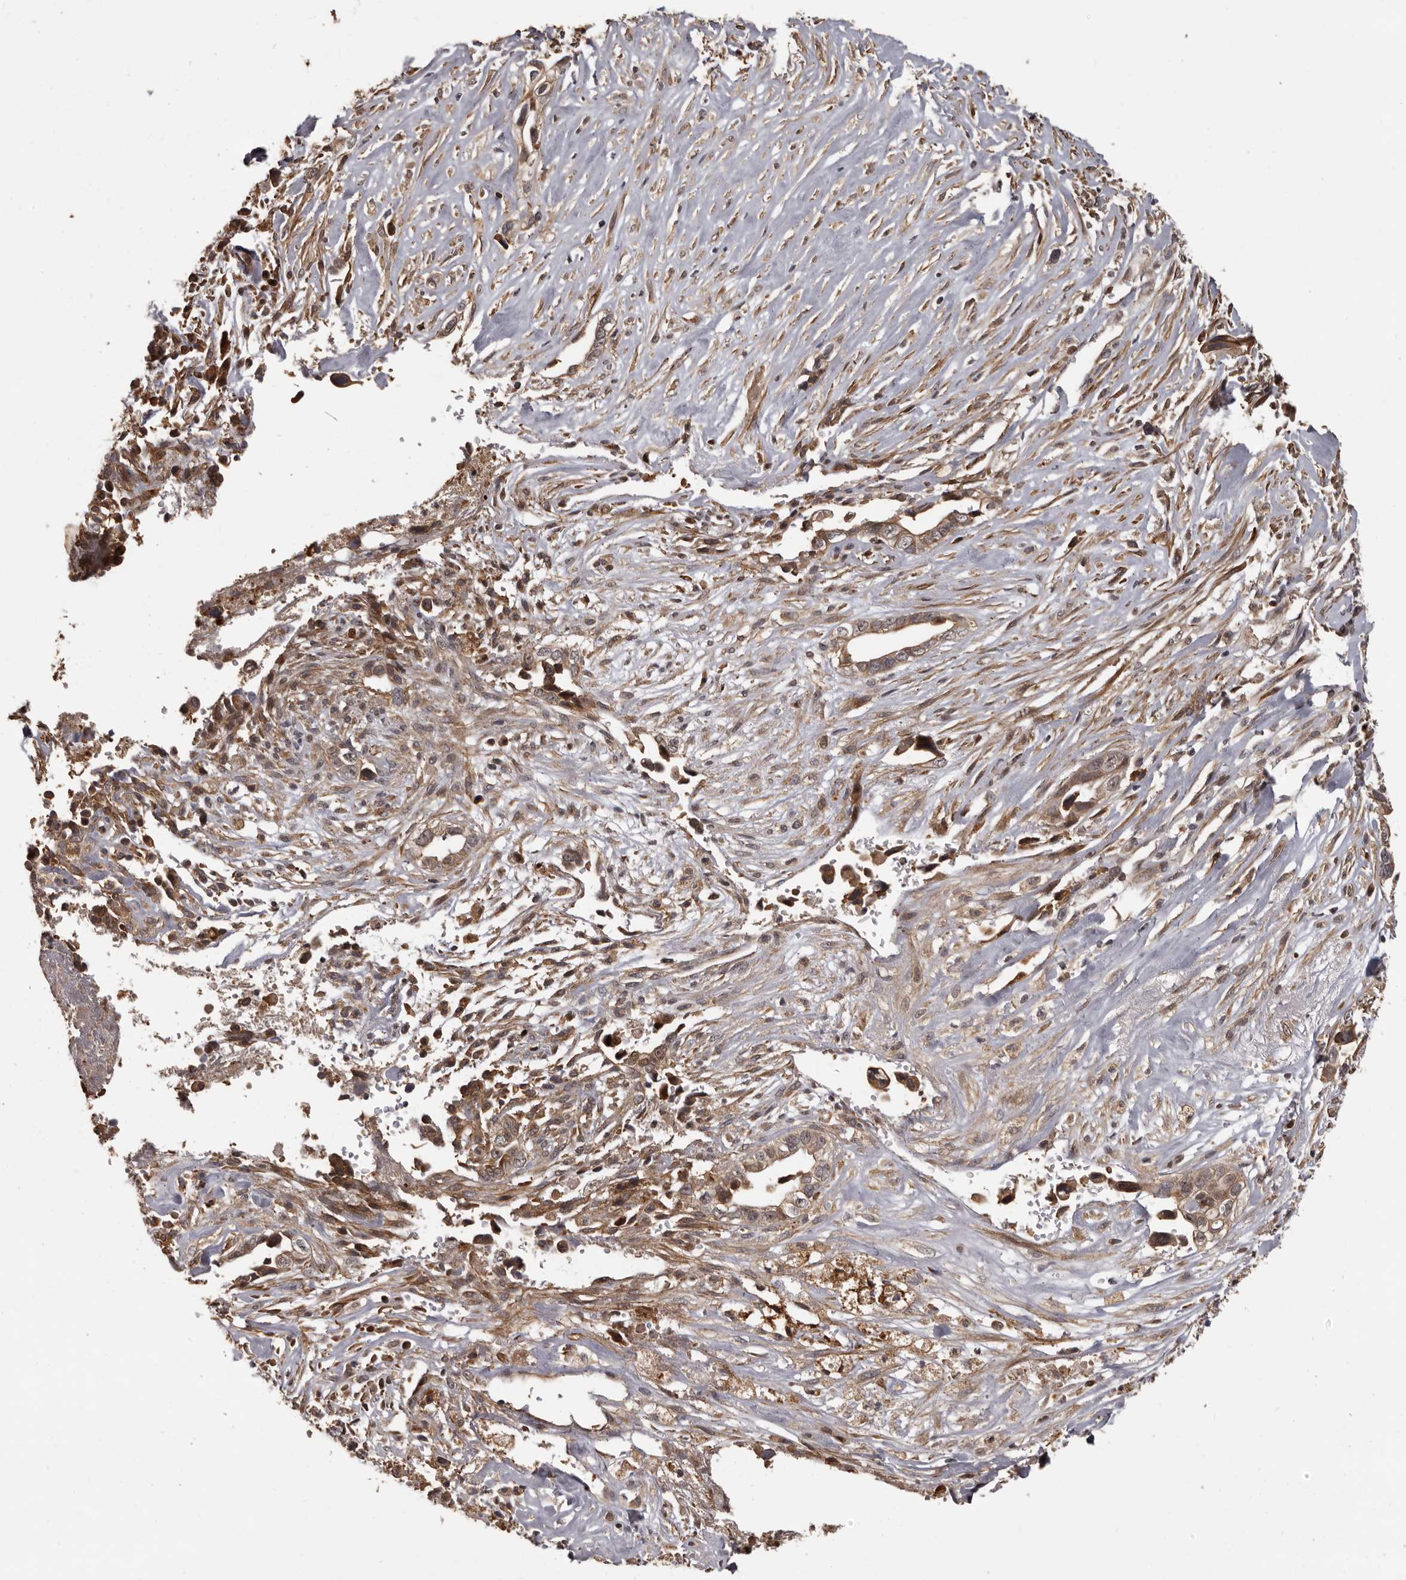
{"staining": {"intensity": "weak", "quantity": ">75%", "location": "cytoplasmic/membranous"}, "tissue": "liver cancer", "cell_type": "Tumor cells", "image_type": "cancer", "snomed": [{"axis": "morphology", "description": "Cholangiocarcinoma"}, {"axis": "topography", "description": "Liver"}], "caption": "Immunohistochemical staining of human cholangiocarcinoma (liver) demonstrates low levels of weak cytoplasmic/membranous protein positivity in approximately >75% of tumor cells.", "gene": "SLITRK6", "patient": {"sex": "female", "age": 79}}